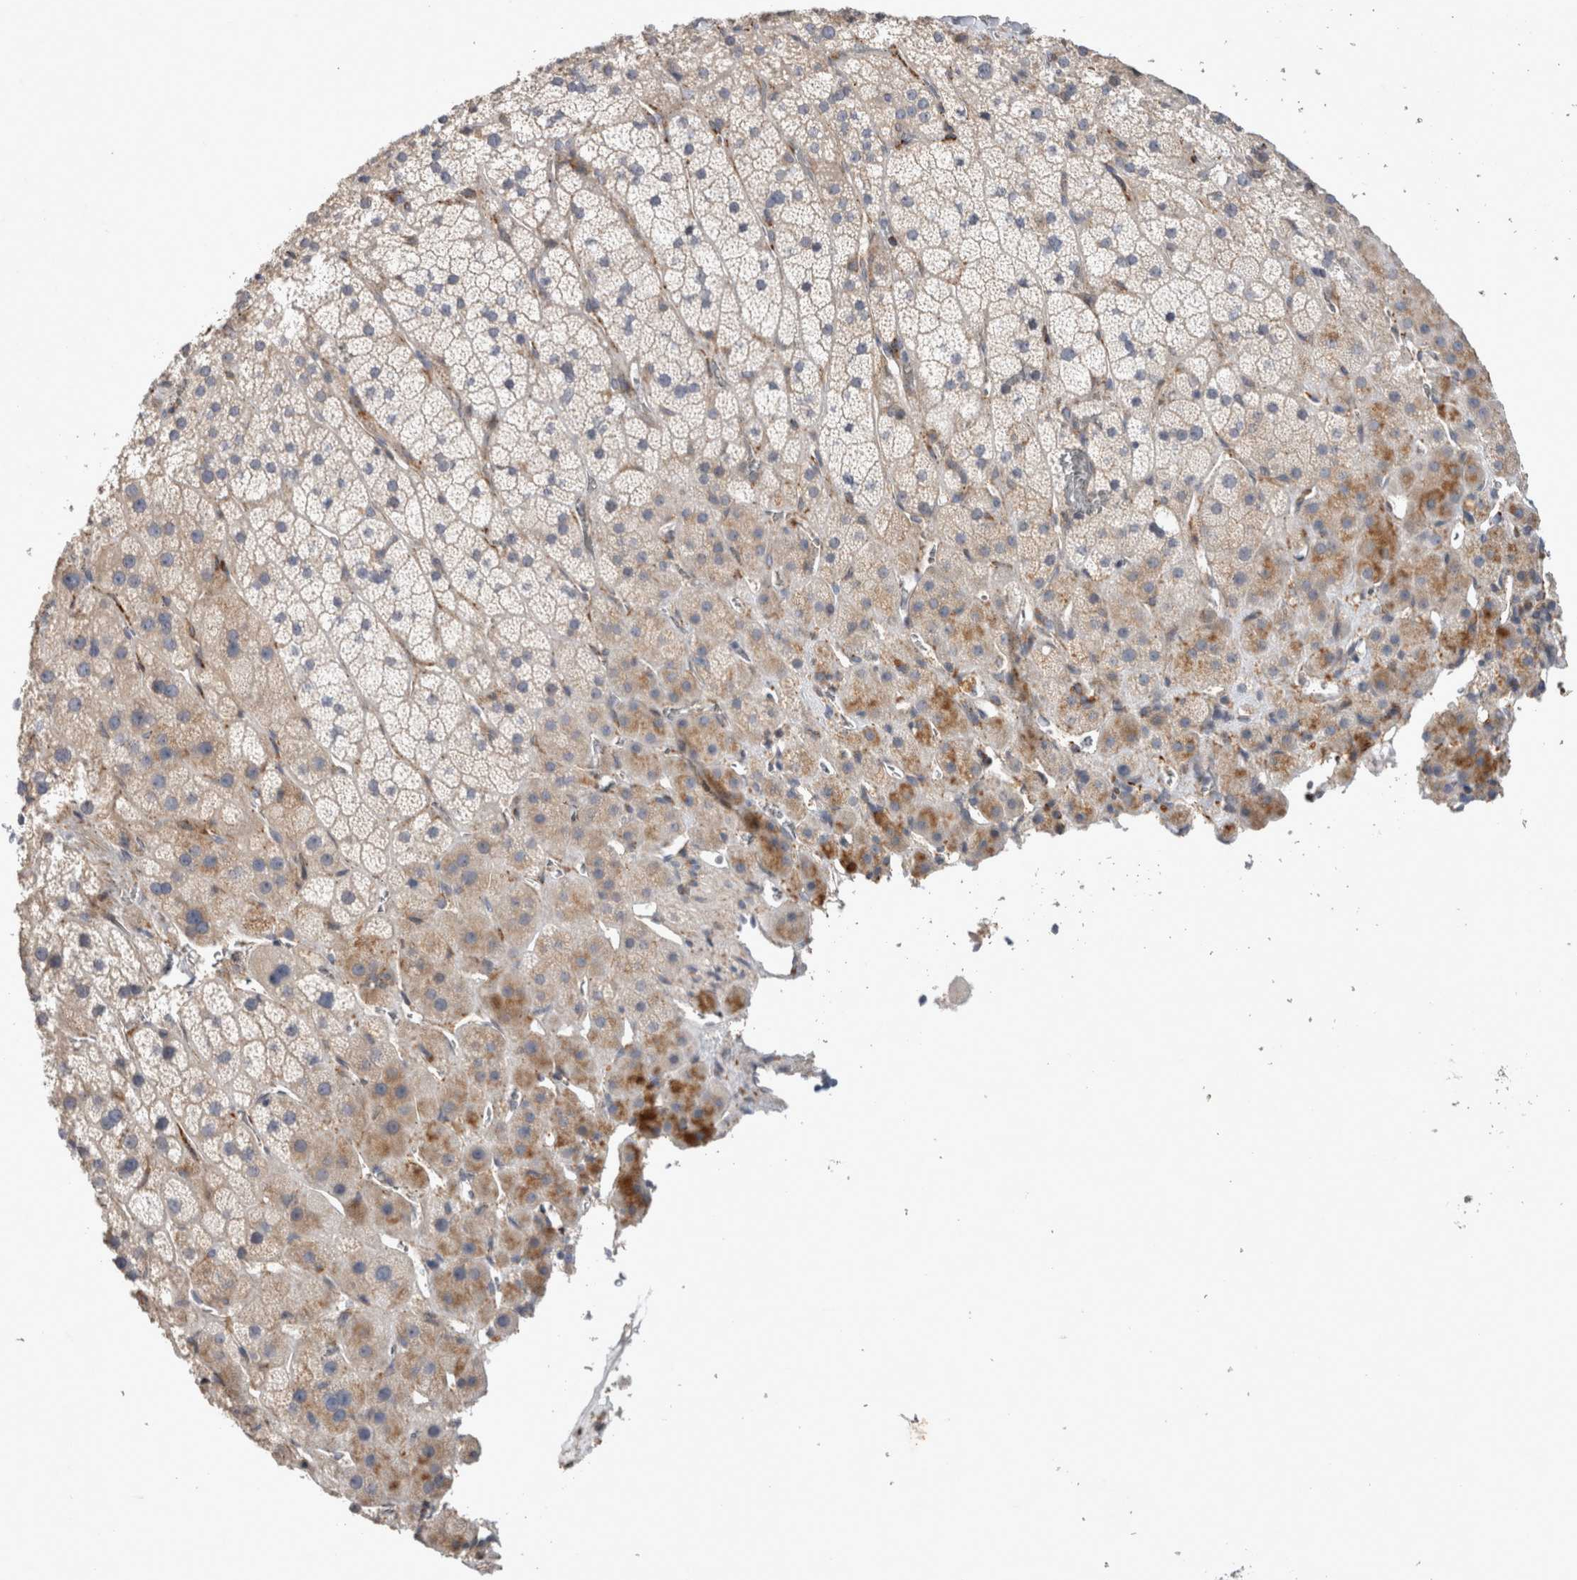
{"staining": {"intensity": "weak", "quantity": "<25%", "location": "cytoplasmic/membranous"}, "tissue": "adrenal gland", "cell_type": "Glandular cells", "image_type": "normal", "snomed": [{"axis": "morphology", "description": "Normal tissue, NOS"}, {"axis": "topography", "description": "Adrenal gland"}], "caption": "Histopathology image shows no protein staining in glandular cells of unremarkable adrenal gland.", "gene": "TRMT9B", "patient": {"sex": "male", "age": 57}}